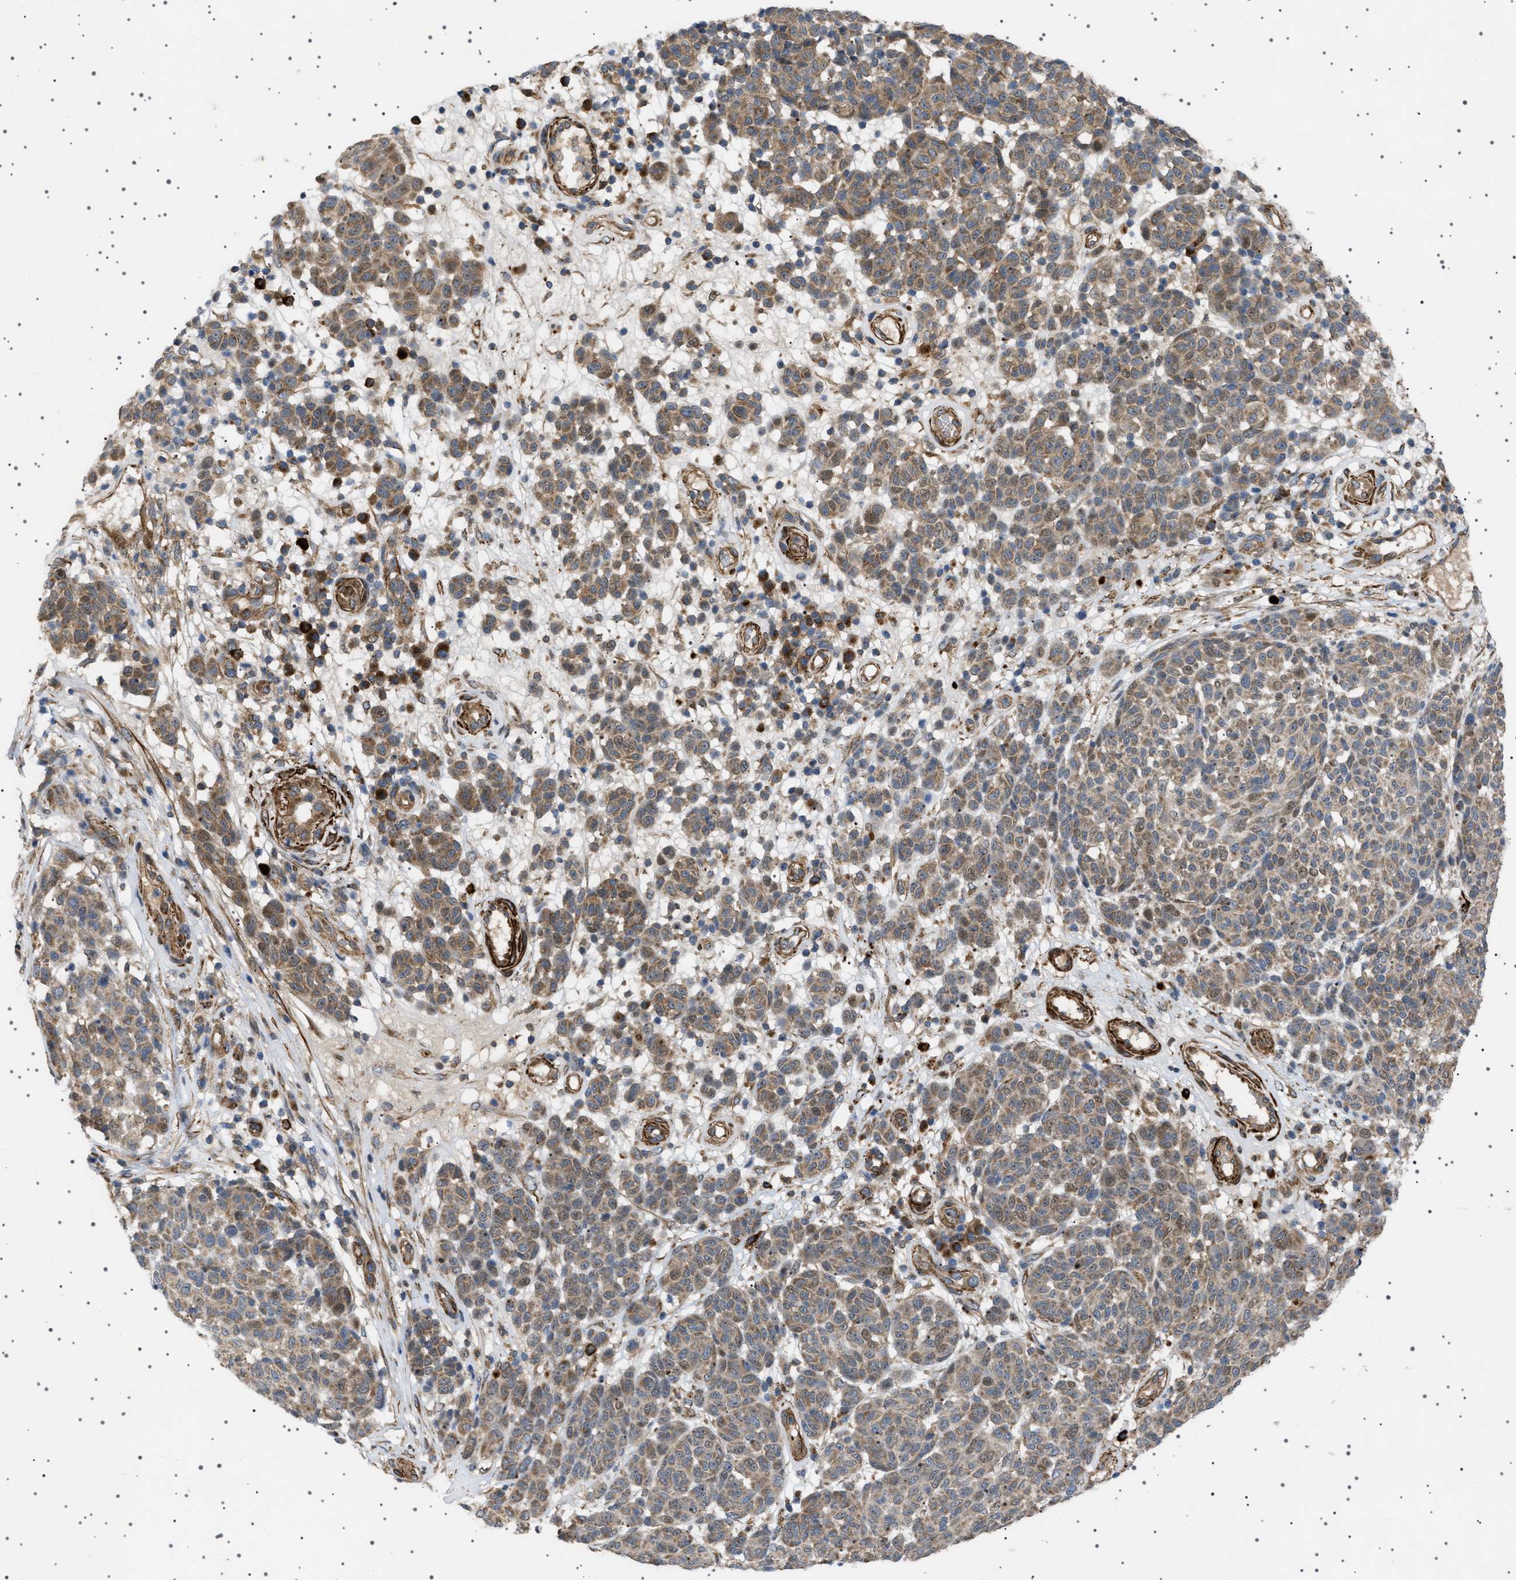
{"staining": {"intensity": "moderate", "quantity": "25%-75%", "location": "cytoplasmic/membranous,nuclear"}, "tissue": "melanoma", "cell_type": "Tumor cells", "image_type": "cancer", "snomed": [{"axis": "morphology", "description": "Malignant melanoma, NOS"}, {"axis": "topography", "description": "Skin"}], "caption": "Malignant melanoma stained for a protein exhibits moderate cytoplasmic/membranous and nuclear positivity in tumor cells.", "gene": "CCDC186", "patient": {"sex": "male", "age": 59}}